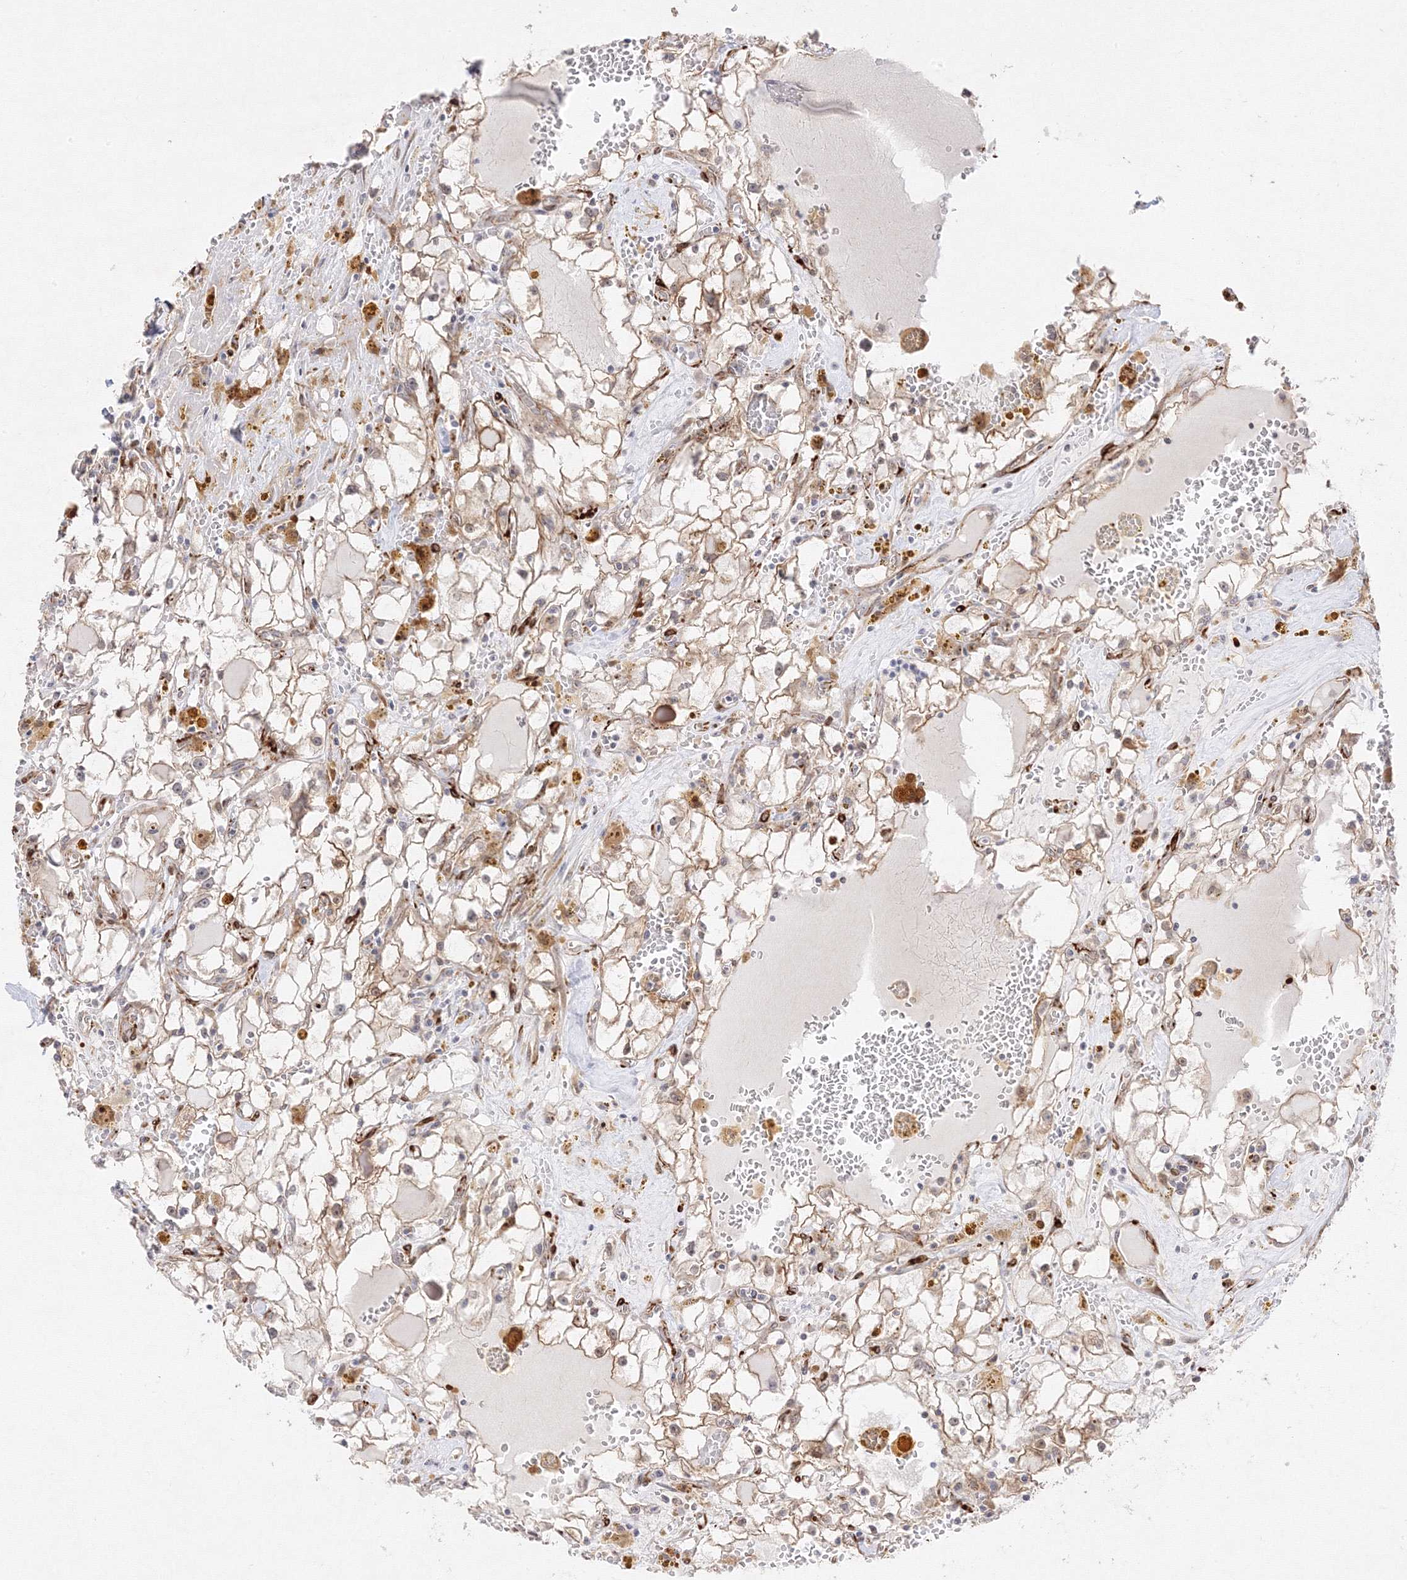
{"staining": {"intensity": "moderate", "quantity": "25%-75%", "location": "cytoplasmic/membranous"}, "tissue": "renal cancer", "cell_type": "Tumor cells", "image_type": "cancer", "snomed": [{"axis": "morphology", "description": "Adenocarcinoma, NOS"}, {"axis": "topography", "description": "Kidney"}], "caption": "Approximately 25%-75% of tumor cells in adenocarcinoma (renal) exhibit moderate cytoplasmic/membranous protein expression as visualized by brown immunohistochemical staining.", "gene": "C2CD2", "patient": {"sex": "male", "age": 56}}